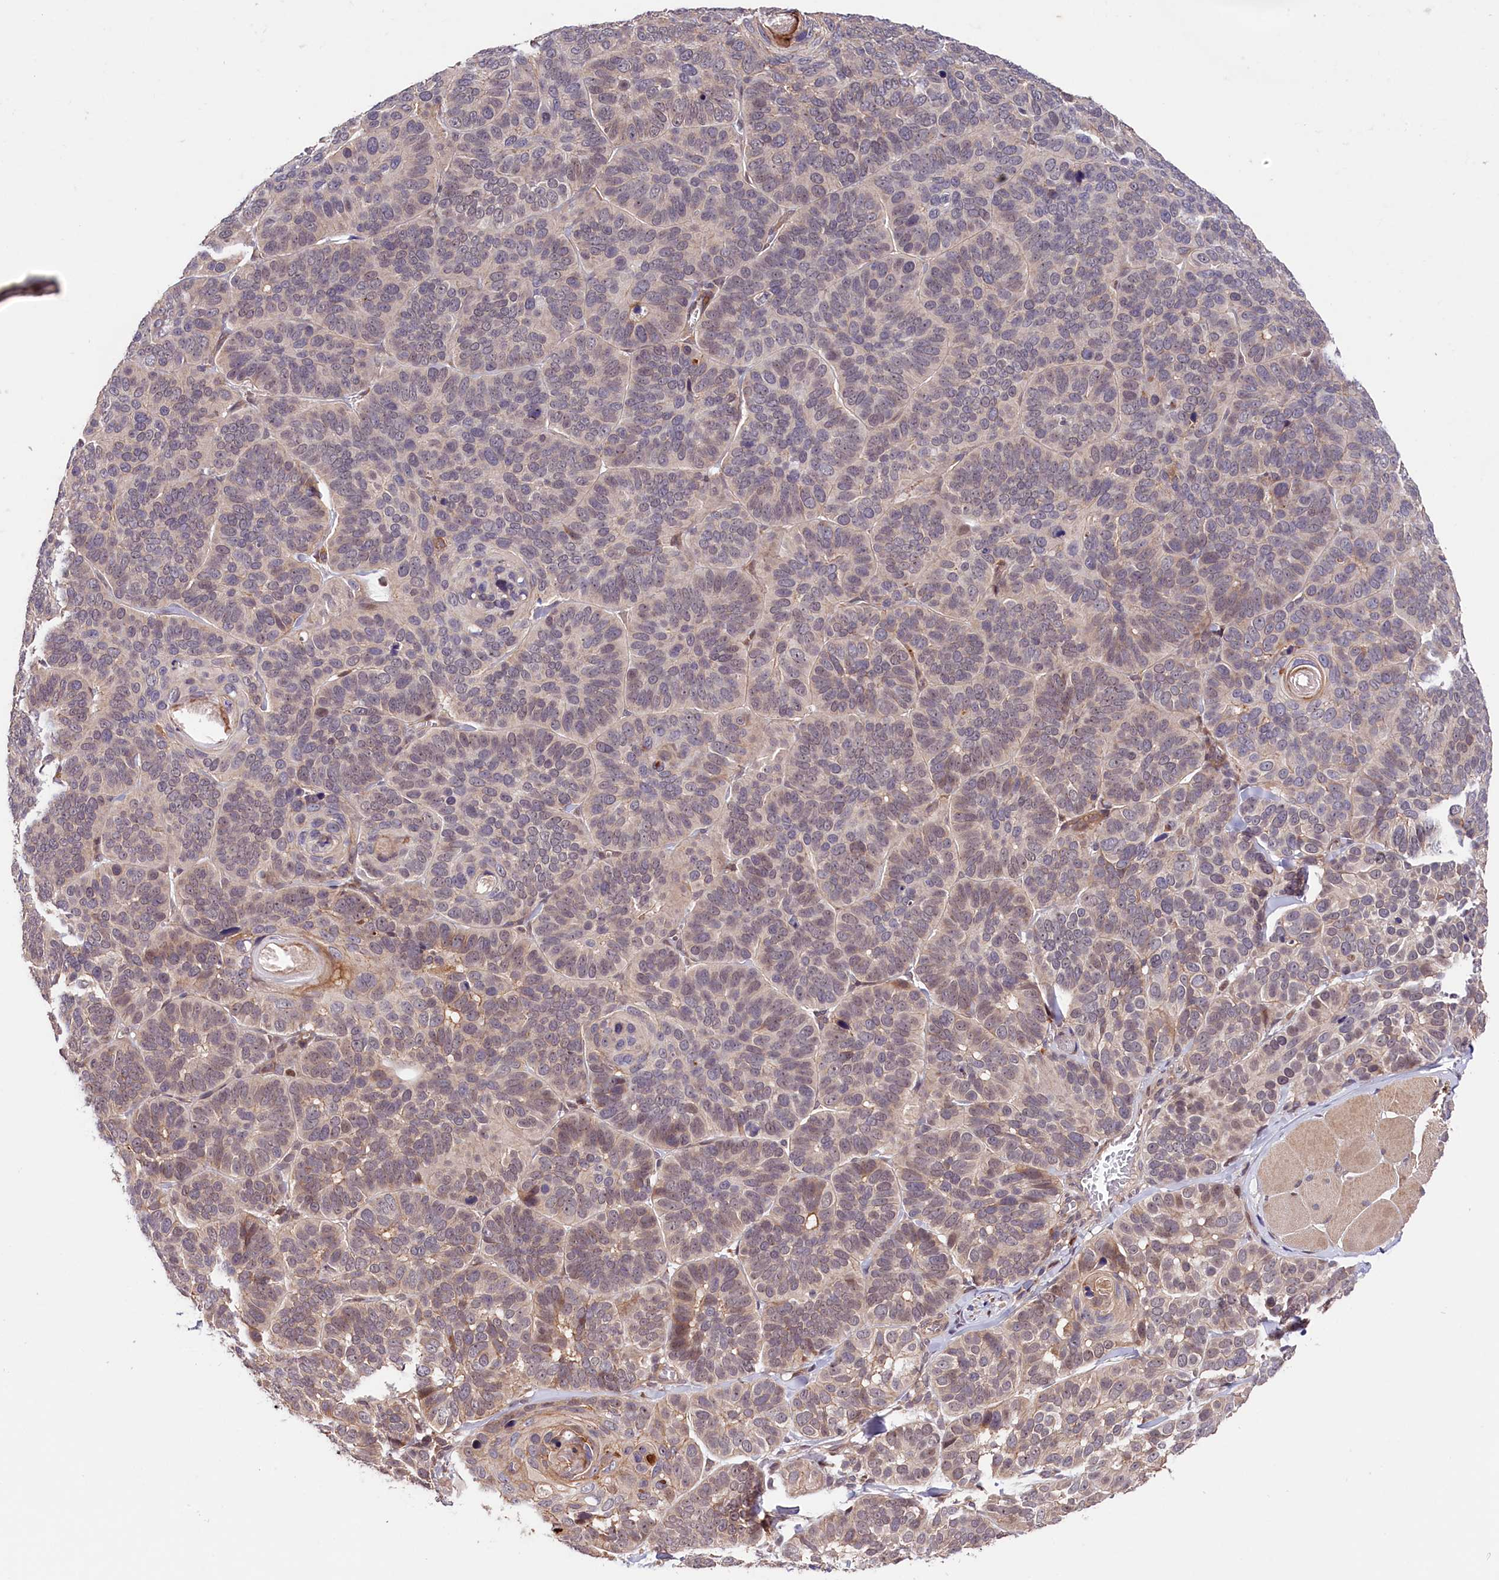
{"staining": {"intensity": "weak", "quantity": "<25%", "location": "nuclear"}, "tissue": "skin cancer", "cell_type": "Tumor cells", "image_type": "cancer", "snomed": [{"axis": "morphology", "description": "Basal cell carcinoma"}, {"axis": "topography", "description": "Skin"}], "caption": "High power microscopy histopathology image of an IHC image of skin cancer, revealing no significant expression in tumor cells. The staining is performed using DAB (3,3'-diaminobenzidine) brown chromogen with nuclei counter-stained in using hematoxylin.", "gene": "CACNA1H", "patient": {"sex": "male", "age": 62}}